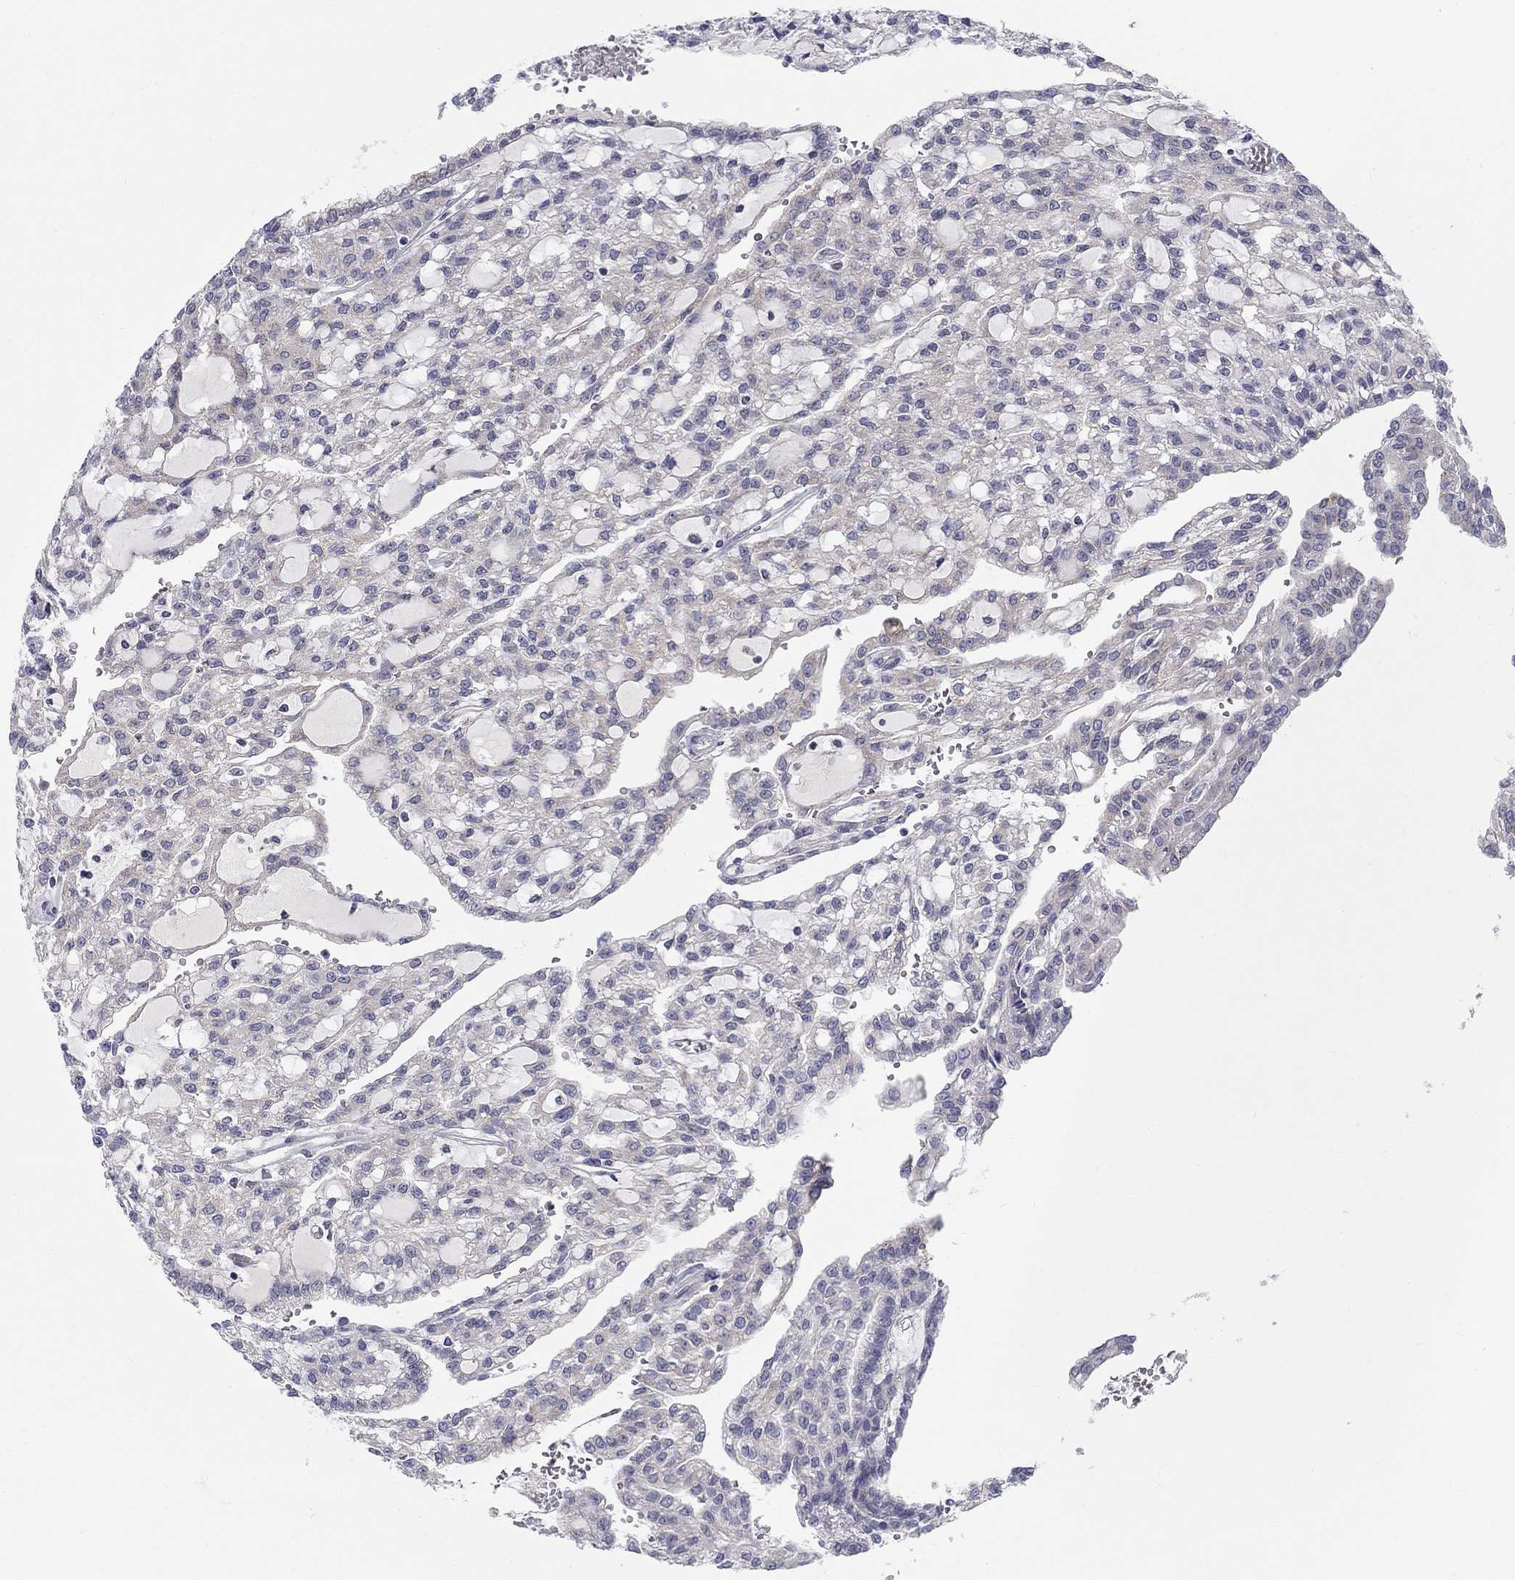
{"staining": {"intensity": "moderate", "quantity": "<25%", "location": "cytoplasmic/membranous"}, "tissue": "renal cancer", "cell_type": "Tumor cells", "image_type": "cancer", "snomed": [{"axis": "morphology", "description": "Adenocarcinoma, NOS"}, {"axis": "topography", "description": "Kidney"}], "caption": "Immunohistochemistry (IHC) of human renal cancer (adenocarcinoma) displays low levels of moderate cytoplasmic/membranous positivity in approximately <25% of tumor cells. Using DAB (brown) and hematoxylin (blue) stains, captured at high magnification using brightfield microscopy.", "gene": "PANK3", "patient": {"sex": "male", "age": 63}}